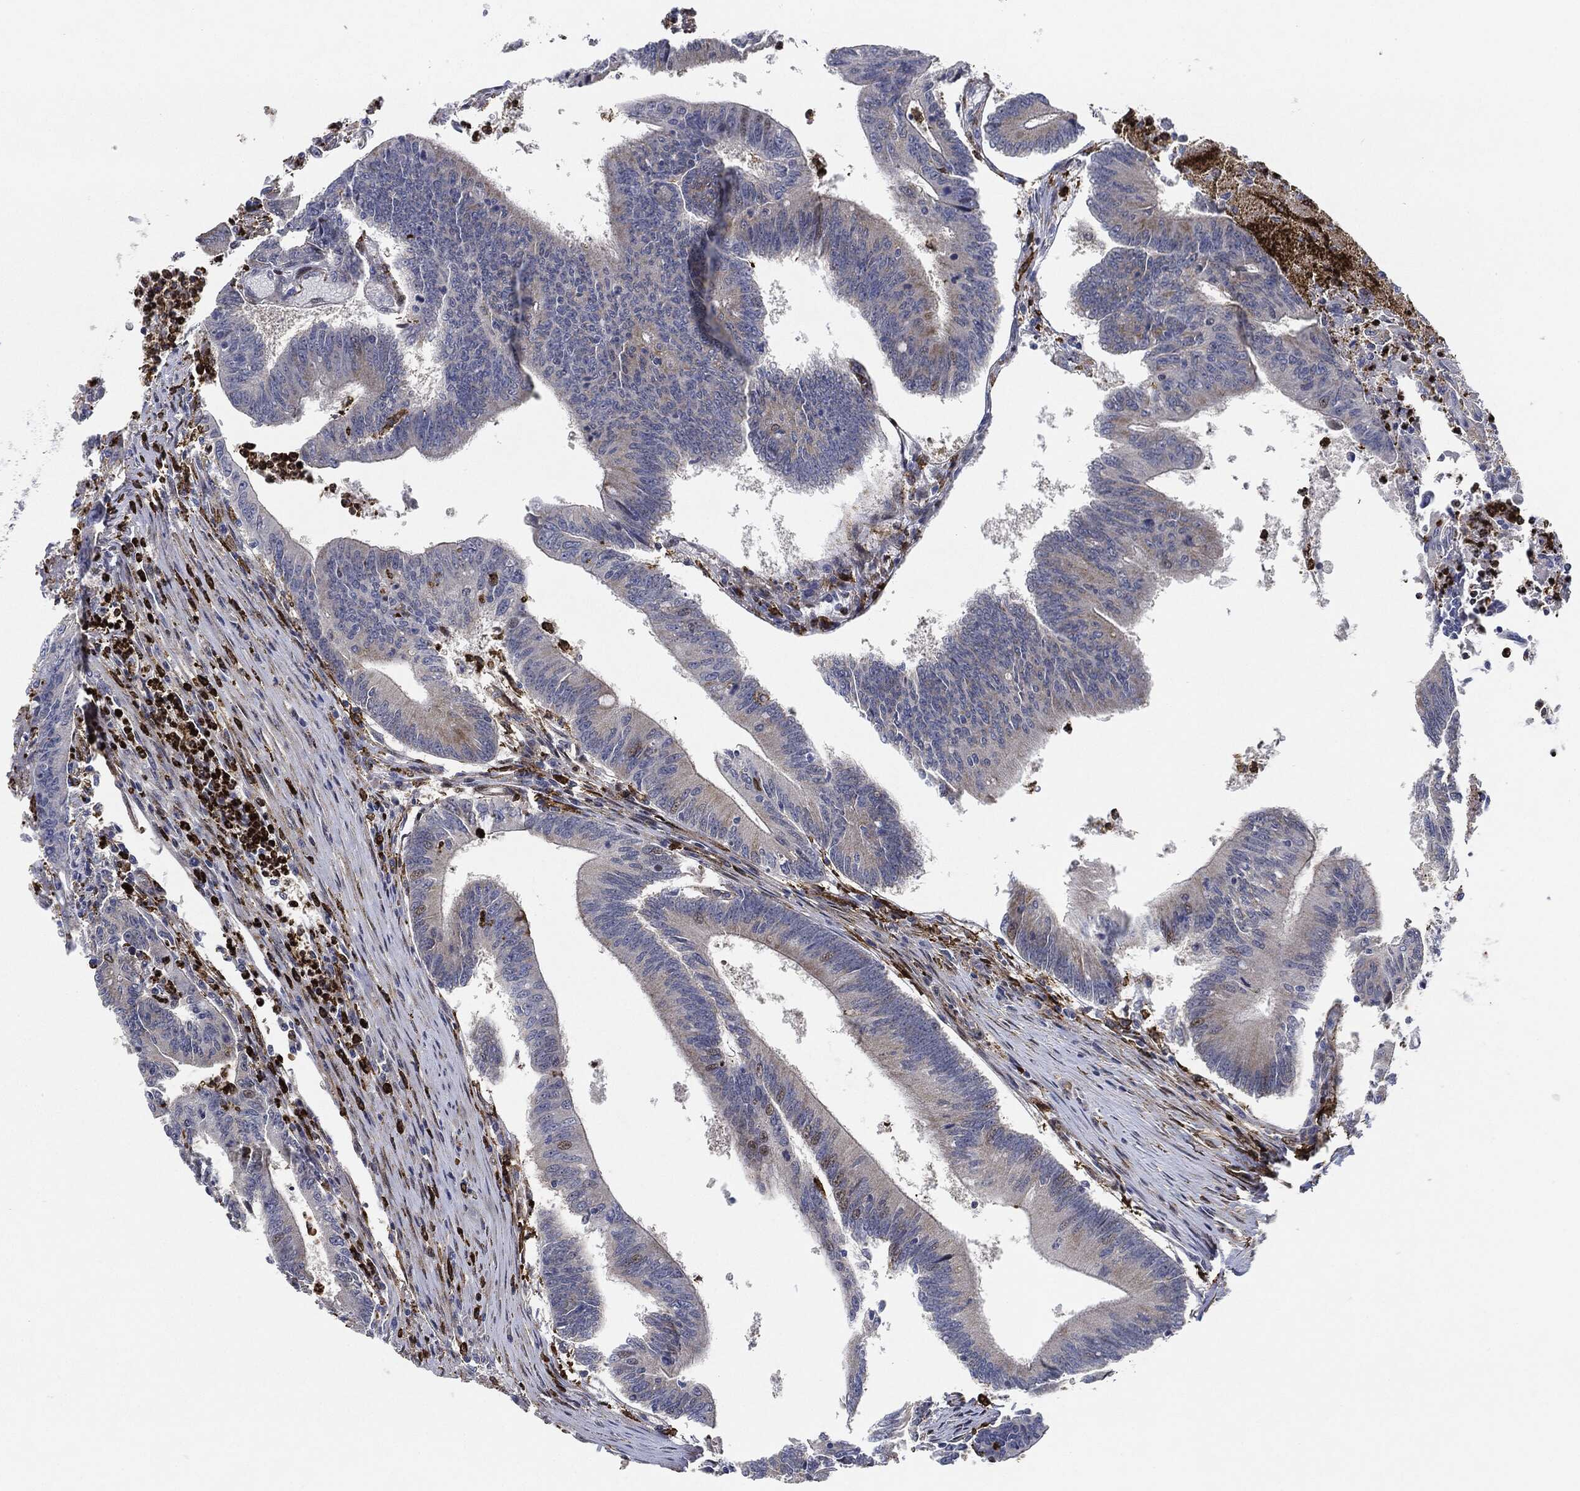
{"staining": {"intensity": "weak", "quantity": "<25%", "location": "nuclear"}, "tissue": "colorectal cancer", "cell_type": "Tumor cells", "image_type": "cancer", "snomed": [{"axis": "morphology", "description": "Adenocarcinoma, NOS"}, {"axis": "topography", "description": "Colon"}], "caption": "This image is of colorectal cancer stained with IHC to label a protein in brown with the nuclei are counter-stained blue. There is no staining in tumor cells.", "gene": "NANOS3", "patient": {"sex": "female", "age": 70}}